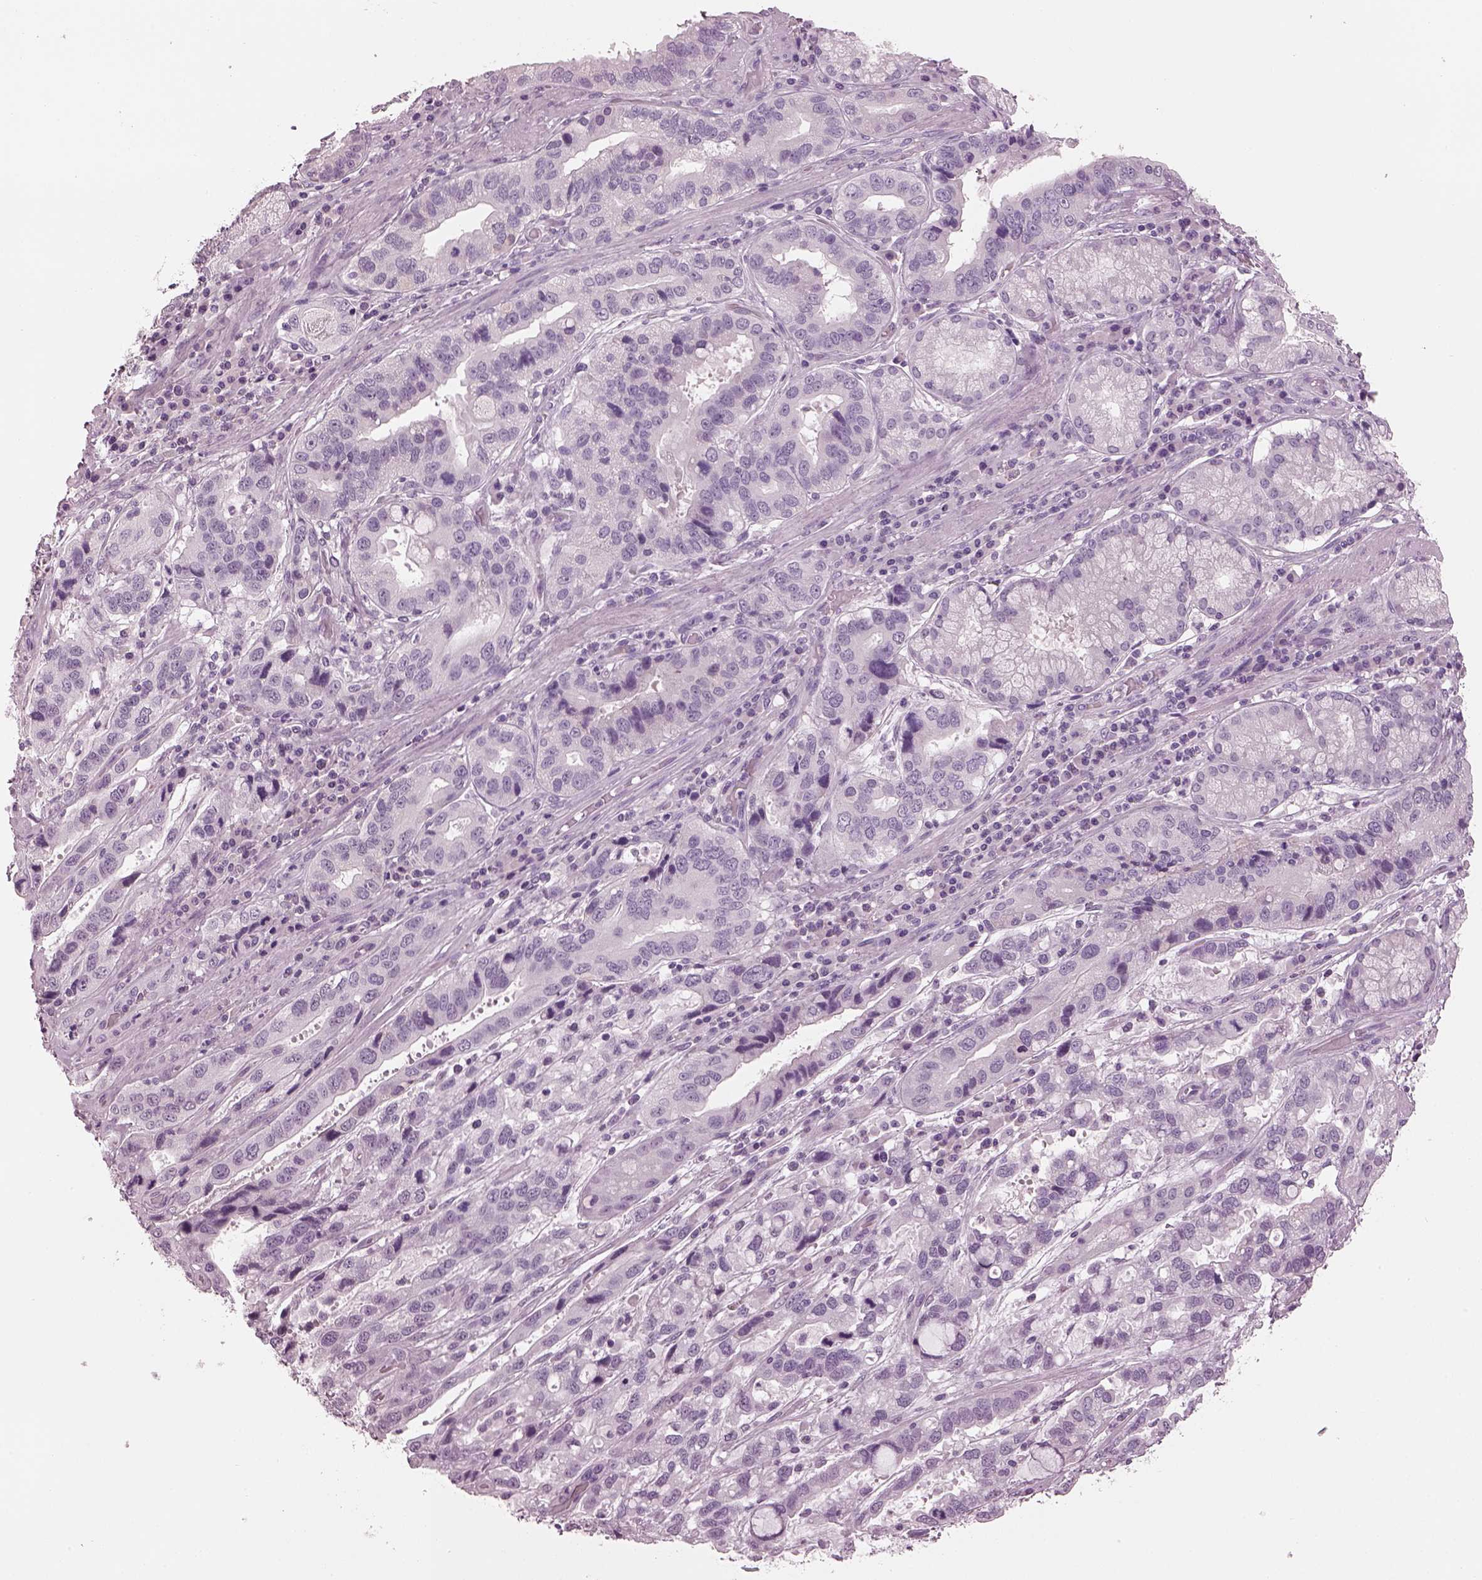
{"staining": {"intensity": "negative", "quantity": "none", "location": "none"}, "tissue": "stomach cancer", "cell_type": "Tumor cells", "image_type": "cancer", "snomed": [{"axis": "morphology", "description": "Adenocarcinoma, NOS"}, {"axis": "topography", "description": "Stomach, lower"}], "caption": "There is no significant staining in tumor cells of stomach cancer.", "gene": "PACRG", "patient": {"sex": "female", "age": 76}}